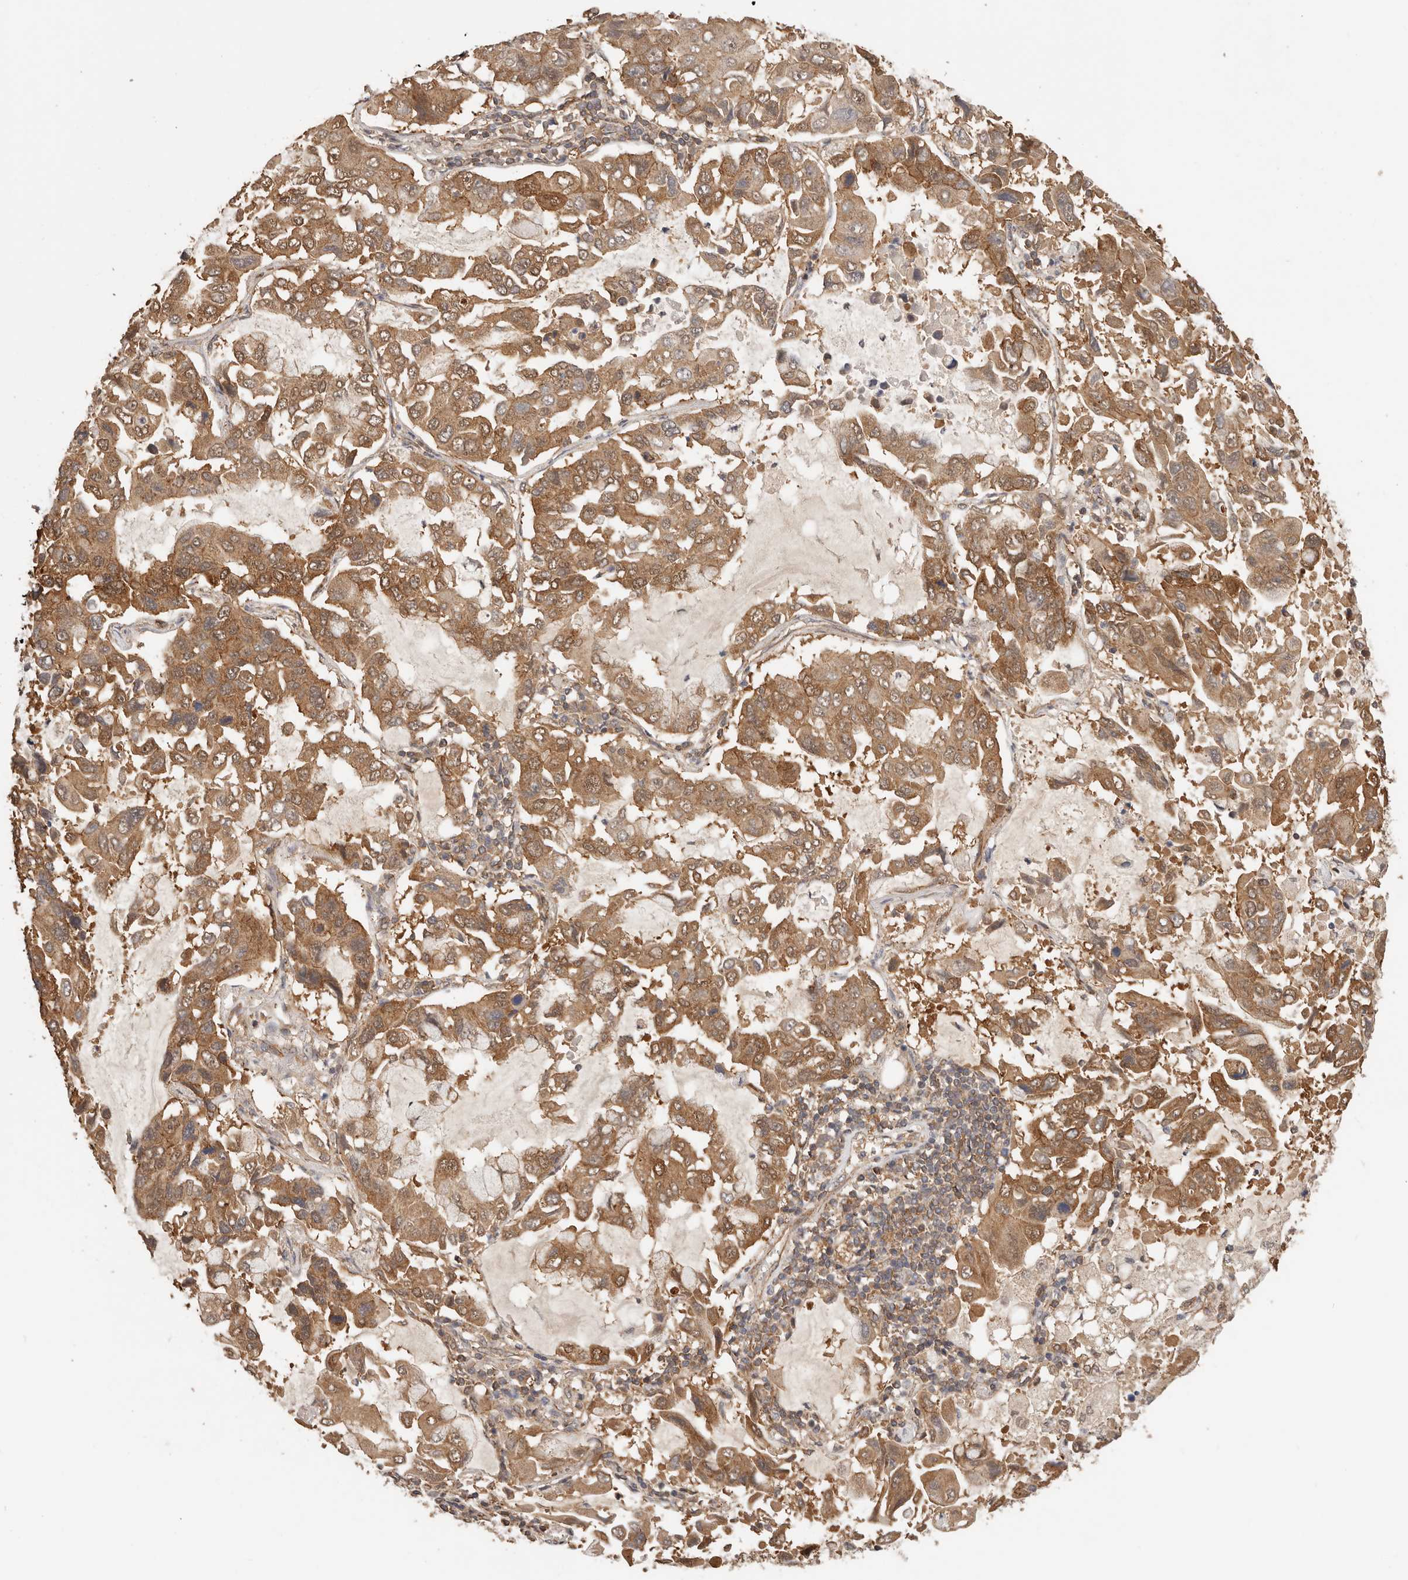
{"staining": {"intensity": "moderate", "quantity": ">75%", "location": "cytoplasmic/membranous"}, "tissue": "lung cancer", "cell_type": "Tumor cells", "image_type": "cancer", "snomed": [{"axis": "morphology", "description": "Adenocarcinoma, NOS"}, {"axis": "topography", "description": "Lung"}], "caption": "A medium amount of moderate cytoplasmic/membranous staining is present in about >75% of tumor cells in lung adenocarcinoma tissue.", "gene": "AFDN", "patient": {"sex": "male", "age": 64}}